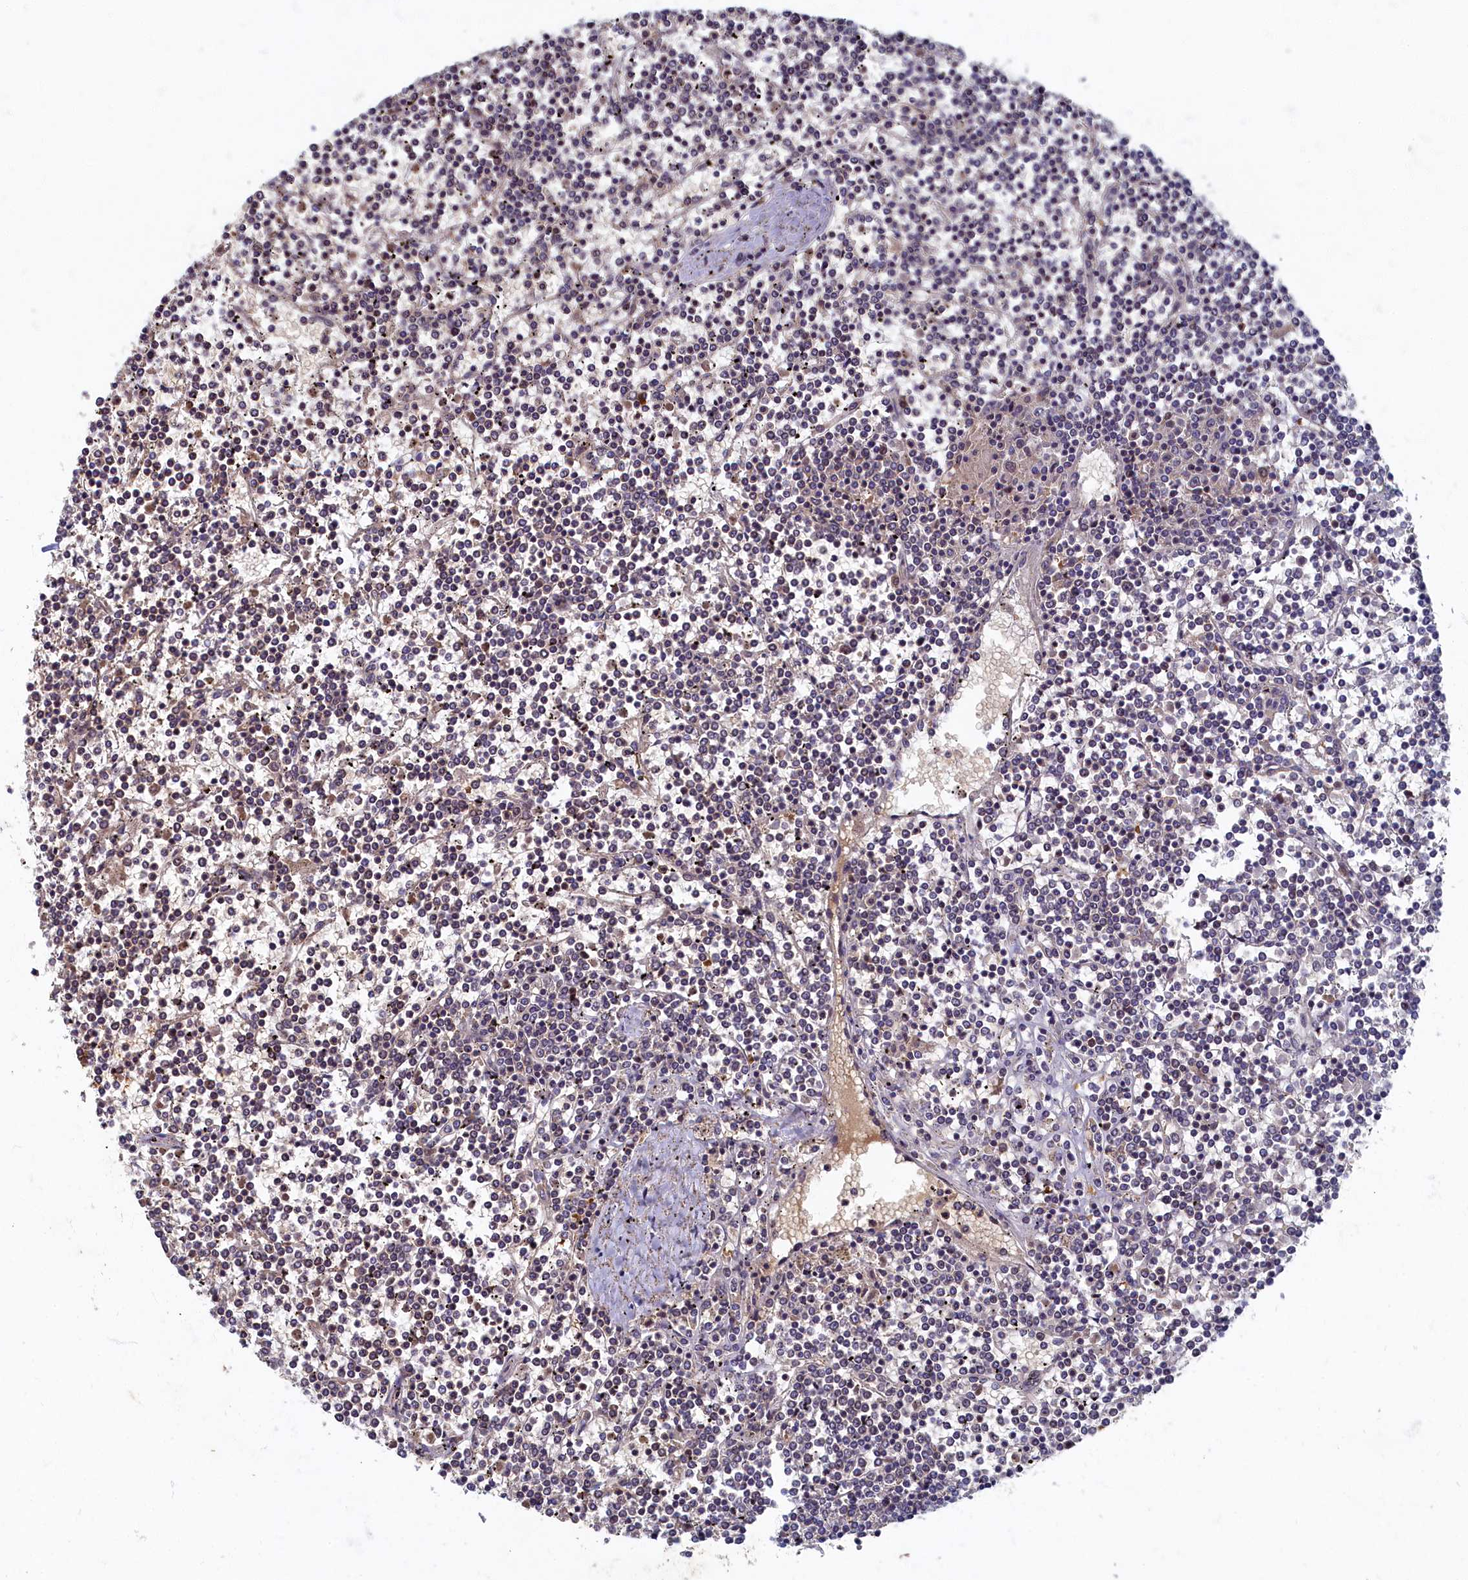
{"staining": {"intensity": "negative", "quantity": "none", "location": "none"}, "tissue": "lymphoma", "cell_type": "Tumor cells", "image_type": "cancer", "snomed": [{"axis": "morphology", "description": "Malignant lymphoma, non-Hodgkin's type, Low grade"}, {"axis": "topography", "description": "Spleen"}], "caption": "Immunohistochemistry (IHC) image of lymphoma stained for a protein (brown), which shows no expression in tumor cells.", "gene": "HUNK", "patient": {"sex": "female", "age": 19}}